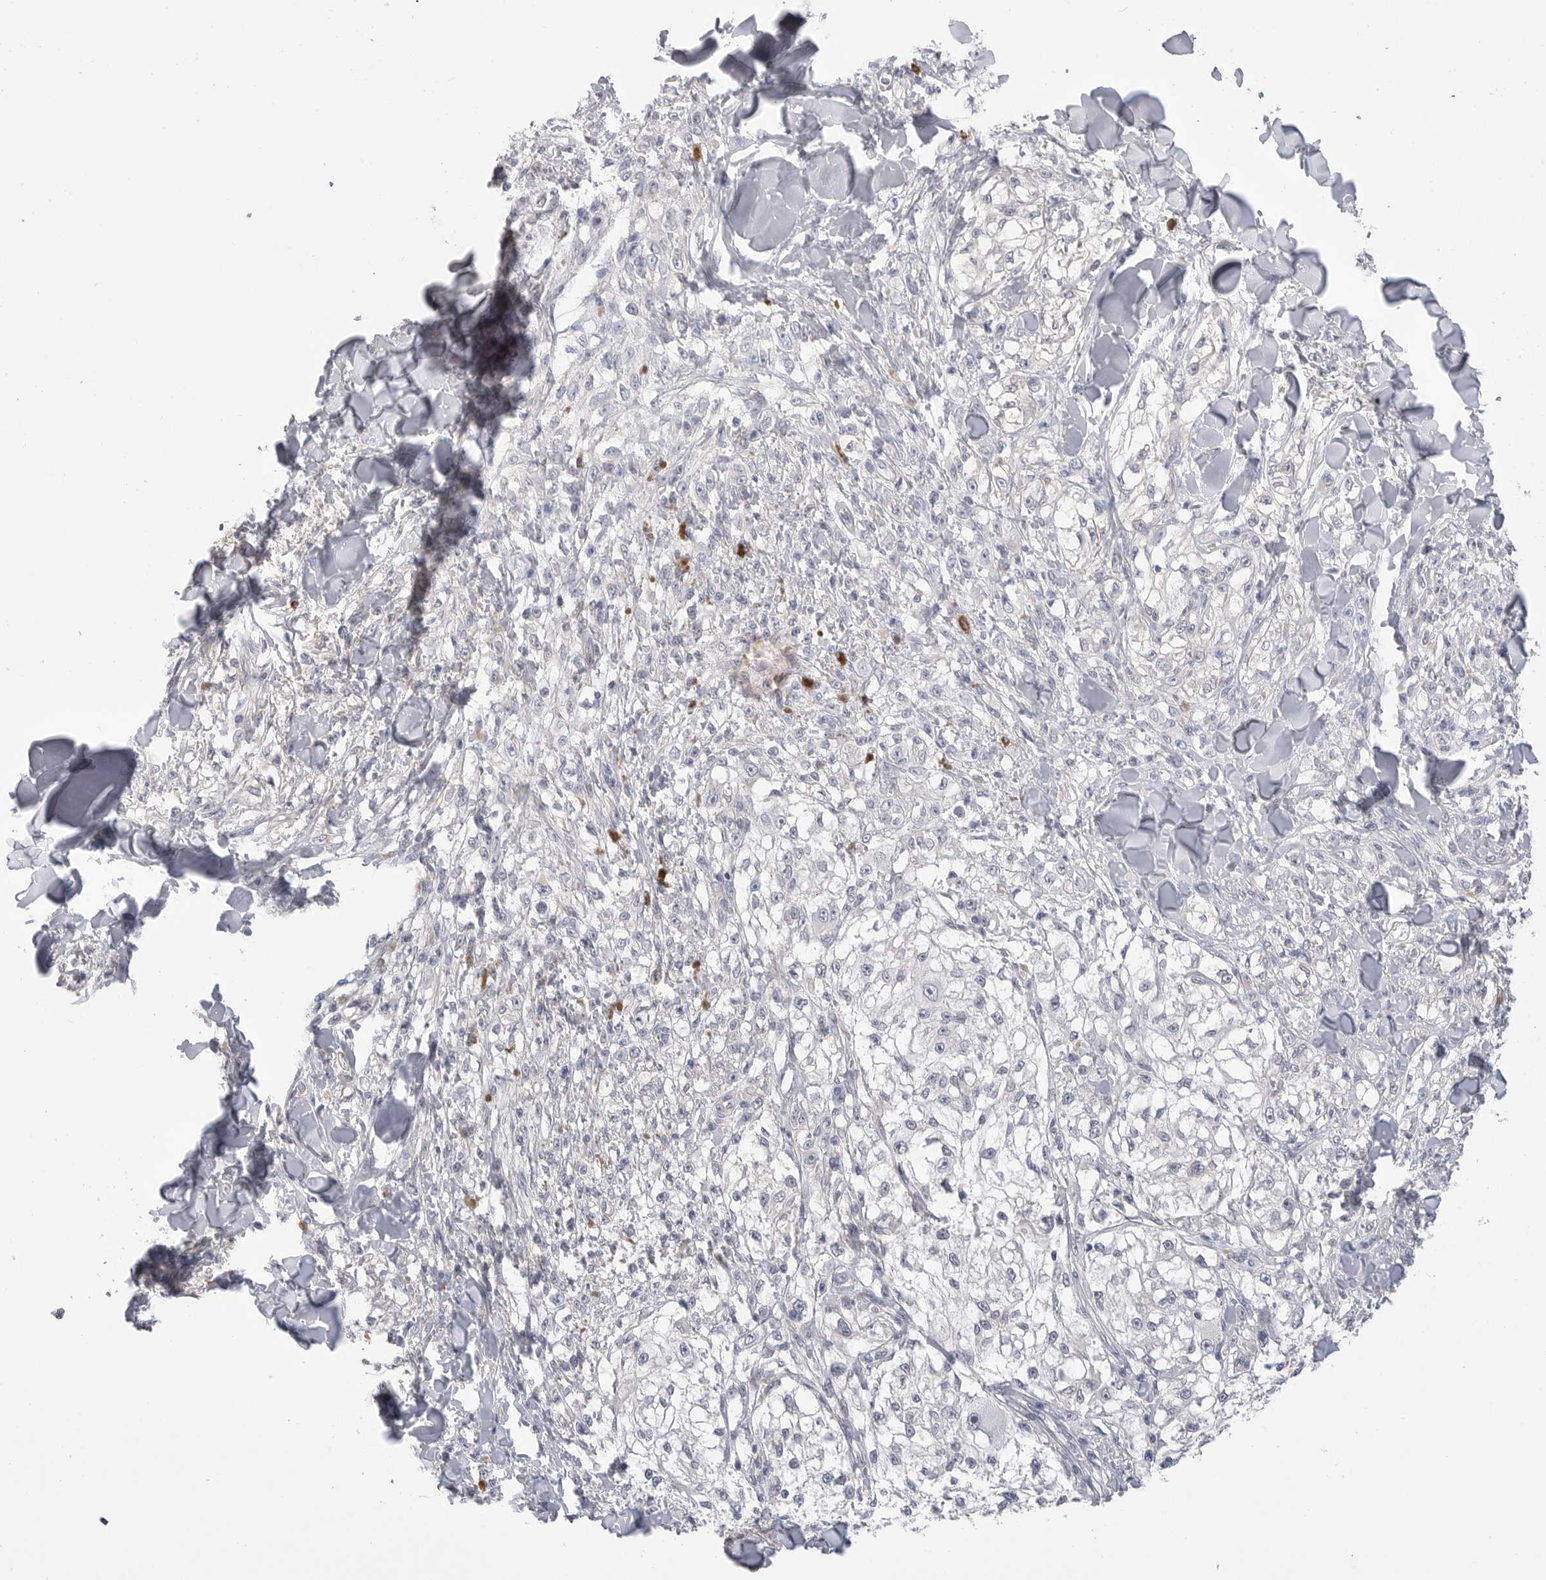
{"staining": {"intensity": "negative", "quantity": "none", "location": "none"}, "tissue": "melanoma", "cell_type": "Tumor cells", "image_type": "cancer", "snomed": [{"axis": "morphology", "description": "Malignant melanoma, NOS"}, {"axis": "topography", "description": "Skin of head"}], "caption": "The immunohistochemistry photomicrograph has no significant positivity in tumor cells of malignant melanoma tissue.", "gene": "DLGAP3", "patient": {"sex": "male", "age": 83}}